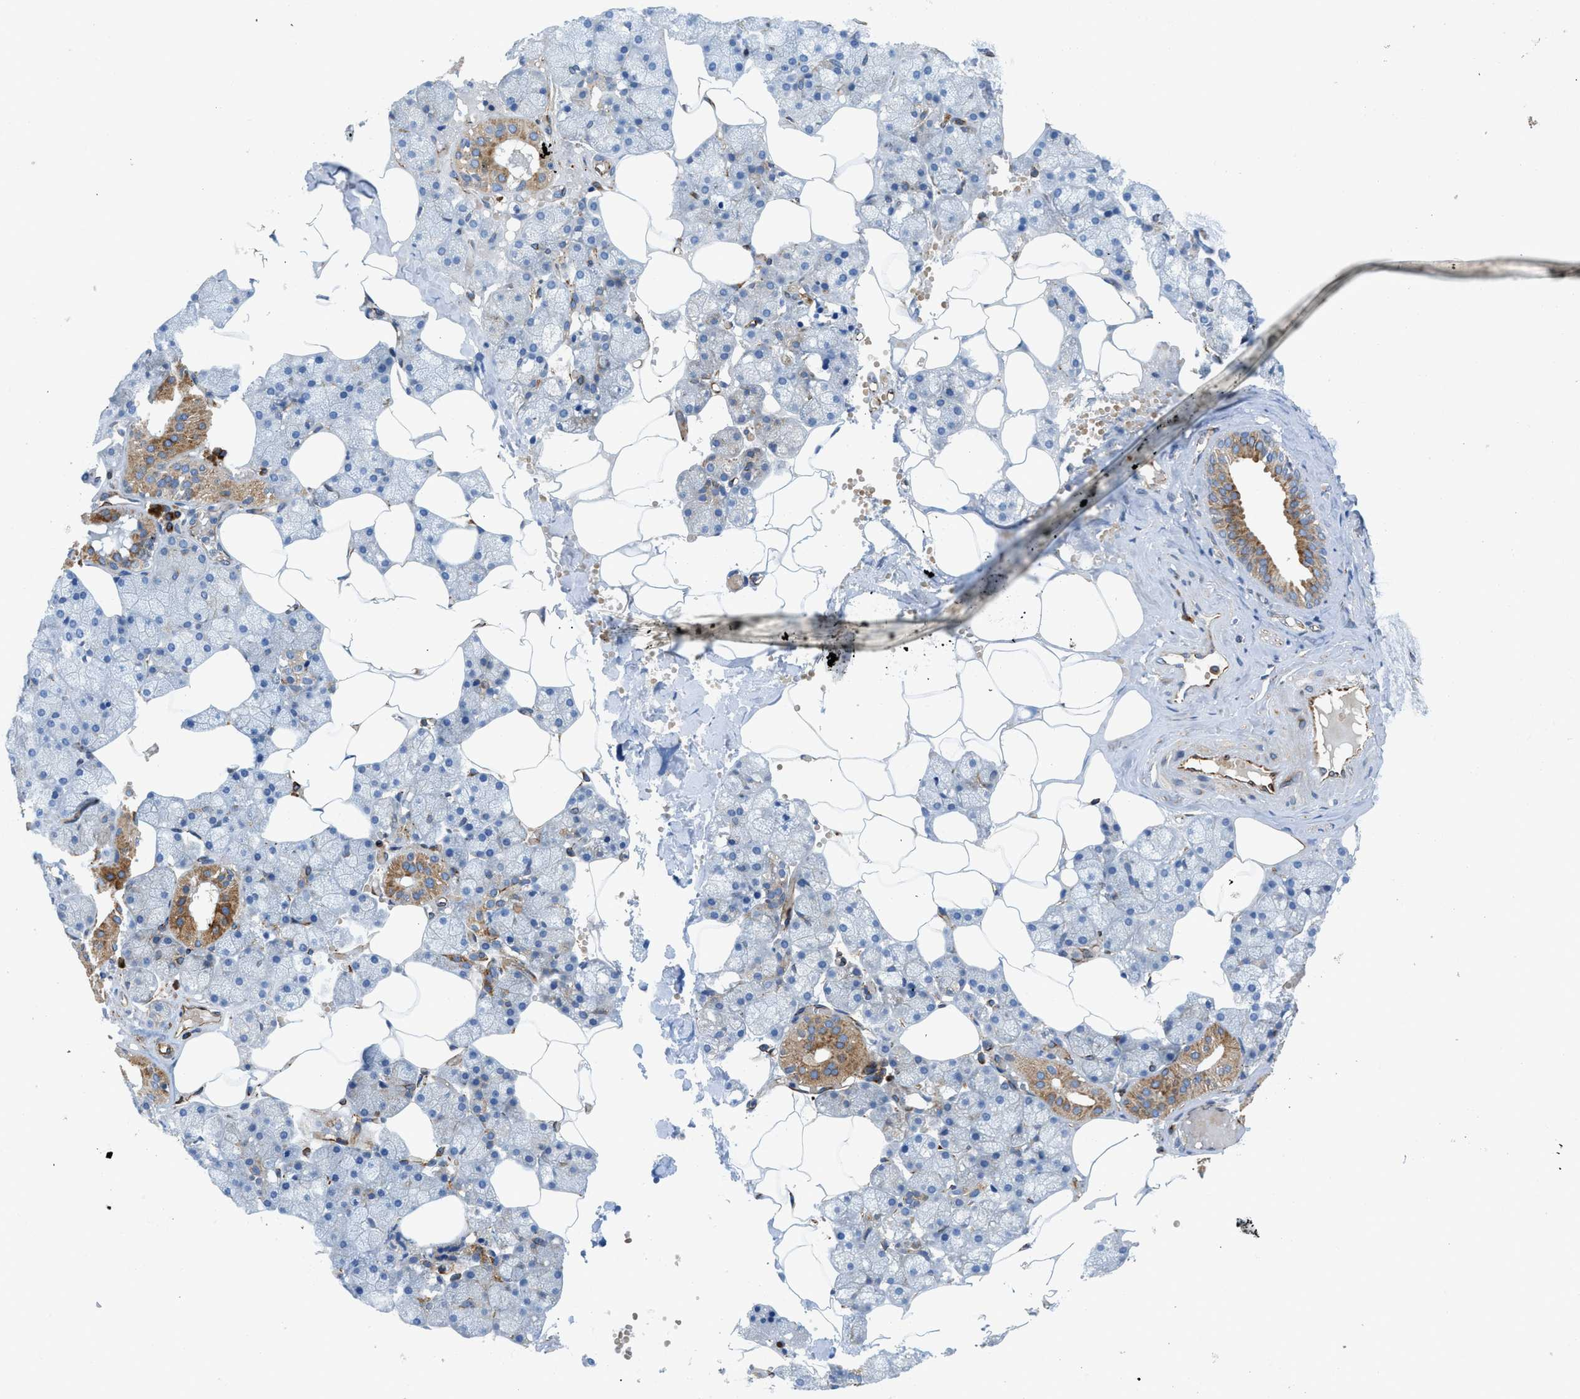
{"staining": {"intensity": "moderate", "quantity": "25%-75%", "location": "cytoplasmic/membranous"}, "tissue": "salivary gland", "cell_type": "Glandular cells", "image_type": "normal", "snomed": [{"axis": "morphology", "description": "Normal tissue, NOS"}, {"axis": "topography", "description": "Salivary gland"}], "caption": "IHC photomicrograph of normal human salivary gland stained for a protein (brown), which demonstrates medium levels of moderate cytoplasmic/membranous staining in approximately 25%-75% of glandular cells.", "gene": "TMEM248", "patient": {"sex": "male", "age": 62}}